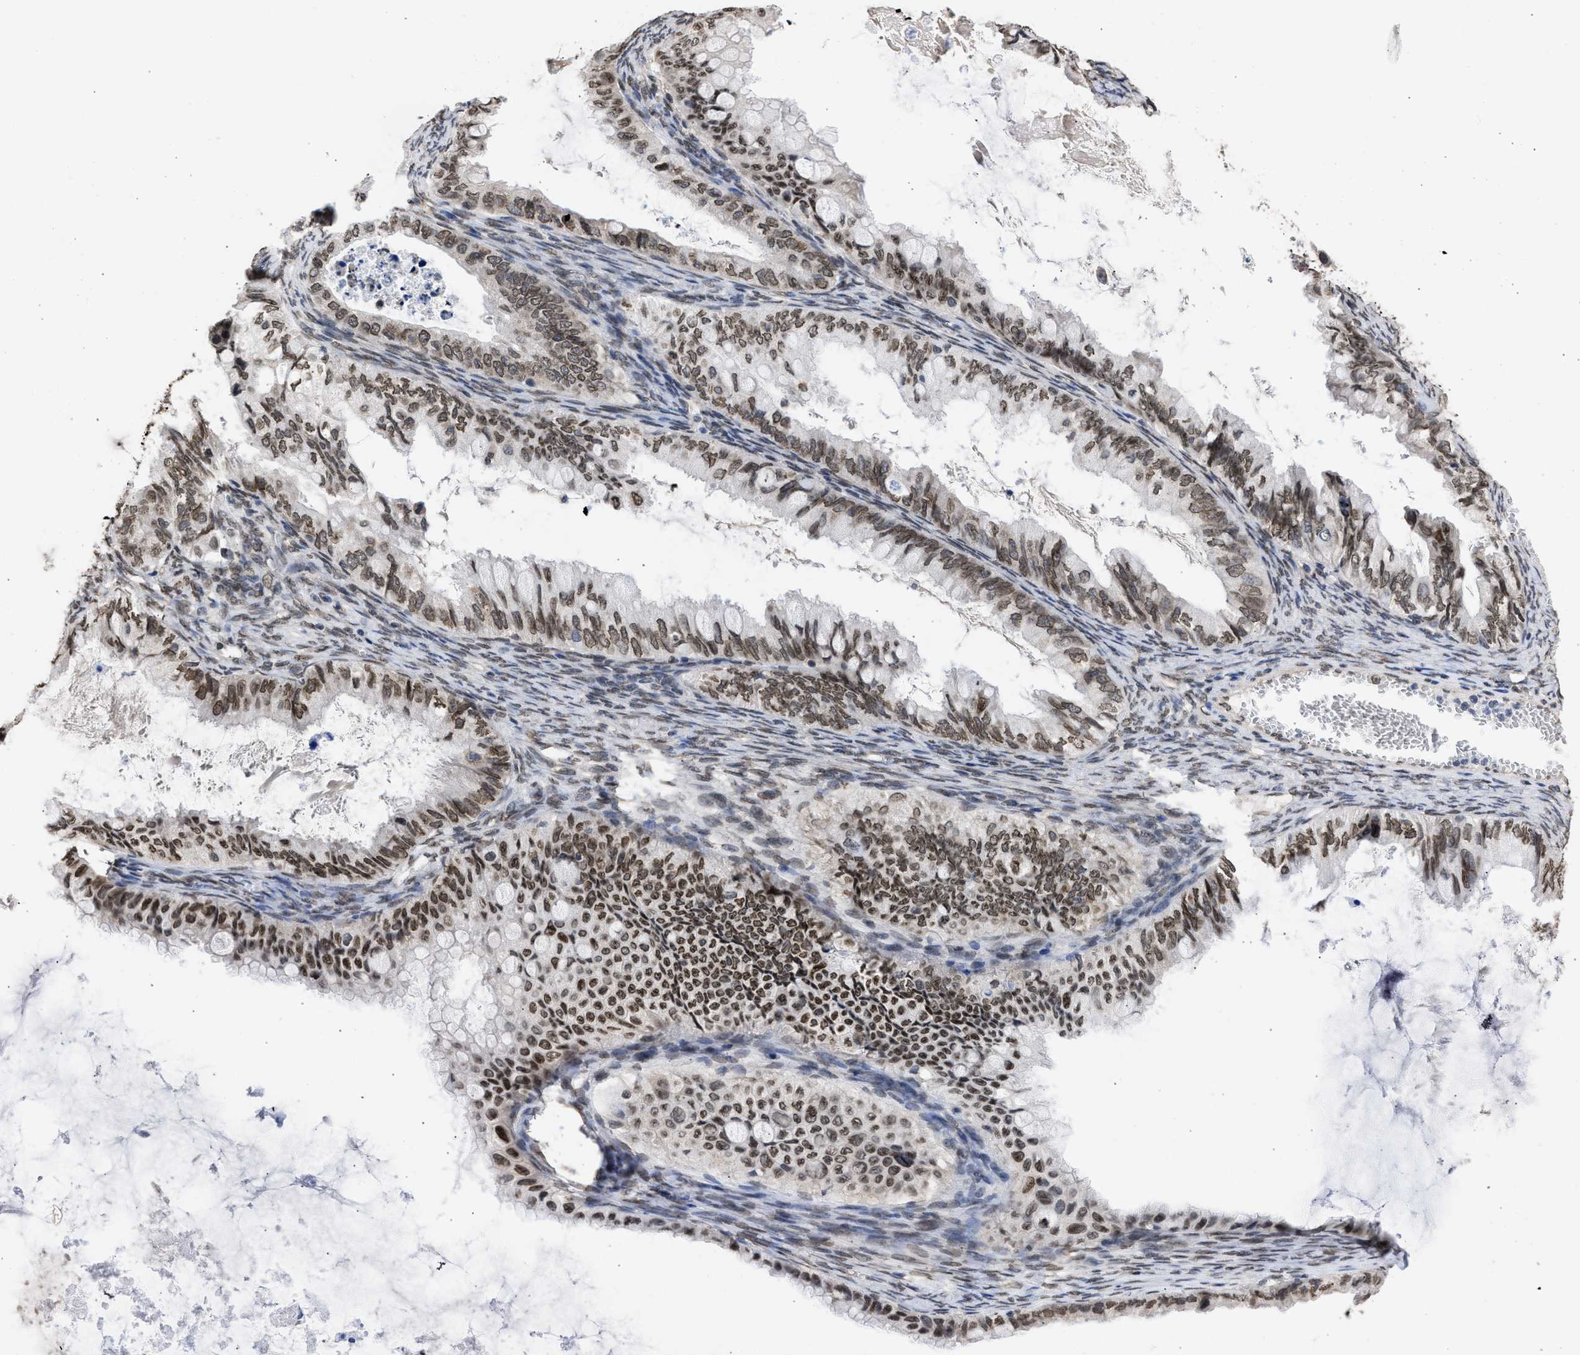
{"staining": {"intensity": "moderate", "quantity": ">75%", "location": "cytoplasmic/membranous,nuclear"}, "tissue": "ovarian cancer", "cell_type": "Tumor cells", "image_type": "cancer", "snomed": [{"axis": "morphology", "description": "Cystadenocarcinoma, mucinous, NOS"}, {"axis": "topography", "description": "Ovary"}], "caption": "Tumor cells exhibit medium levels of moderate cytoplasmic/membranous and nuclear positivity in approximately >75% of cells in ovarian cancer. Nuclei are stained in blue.", "gene": "NUP35", "patient": {"sex": "female", "age": 80}}